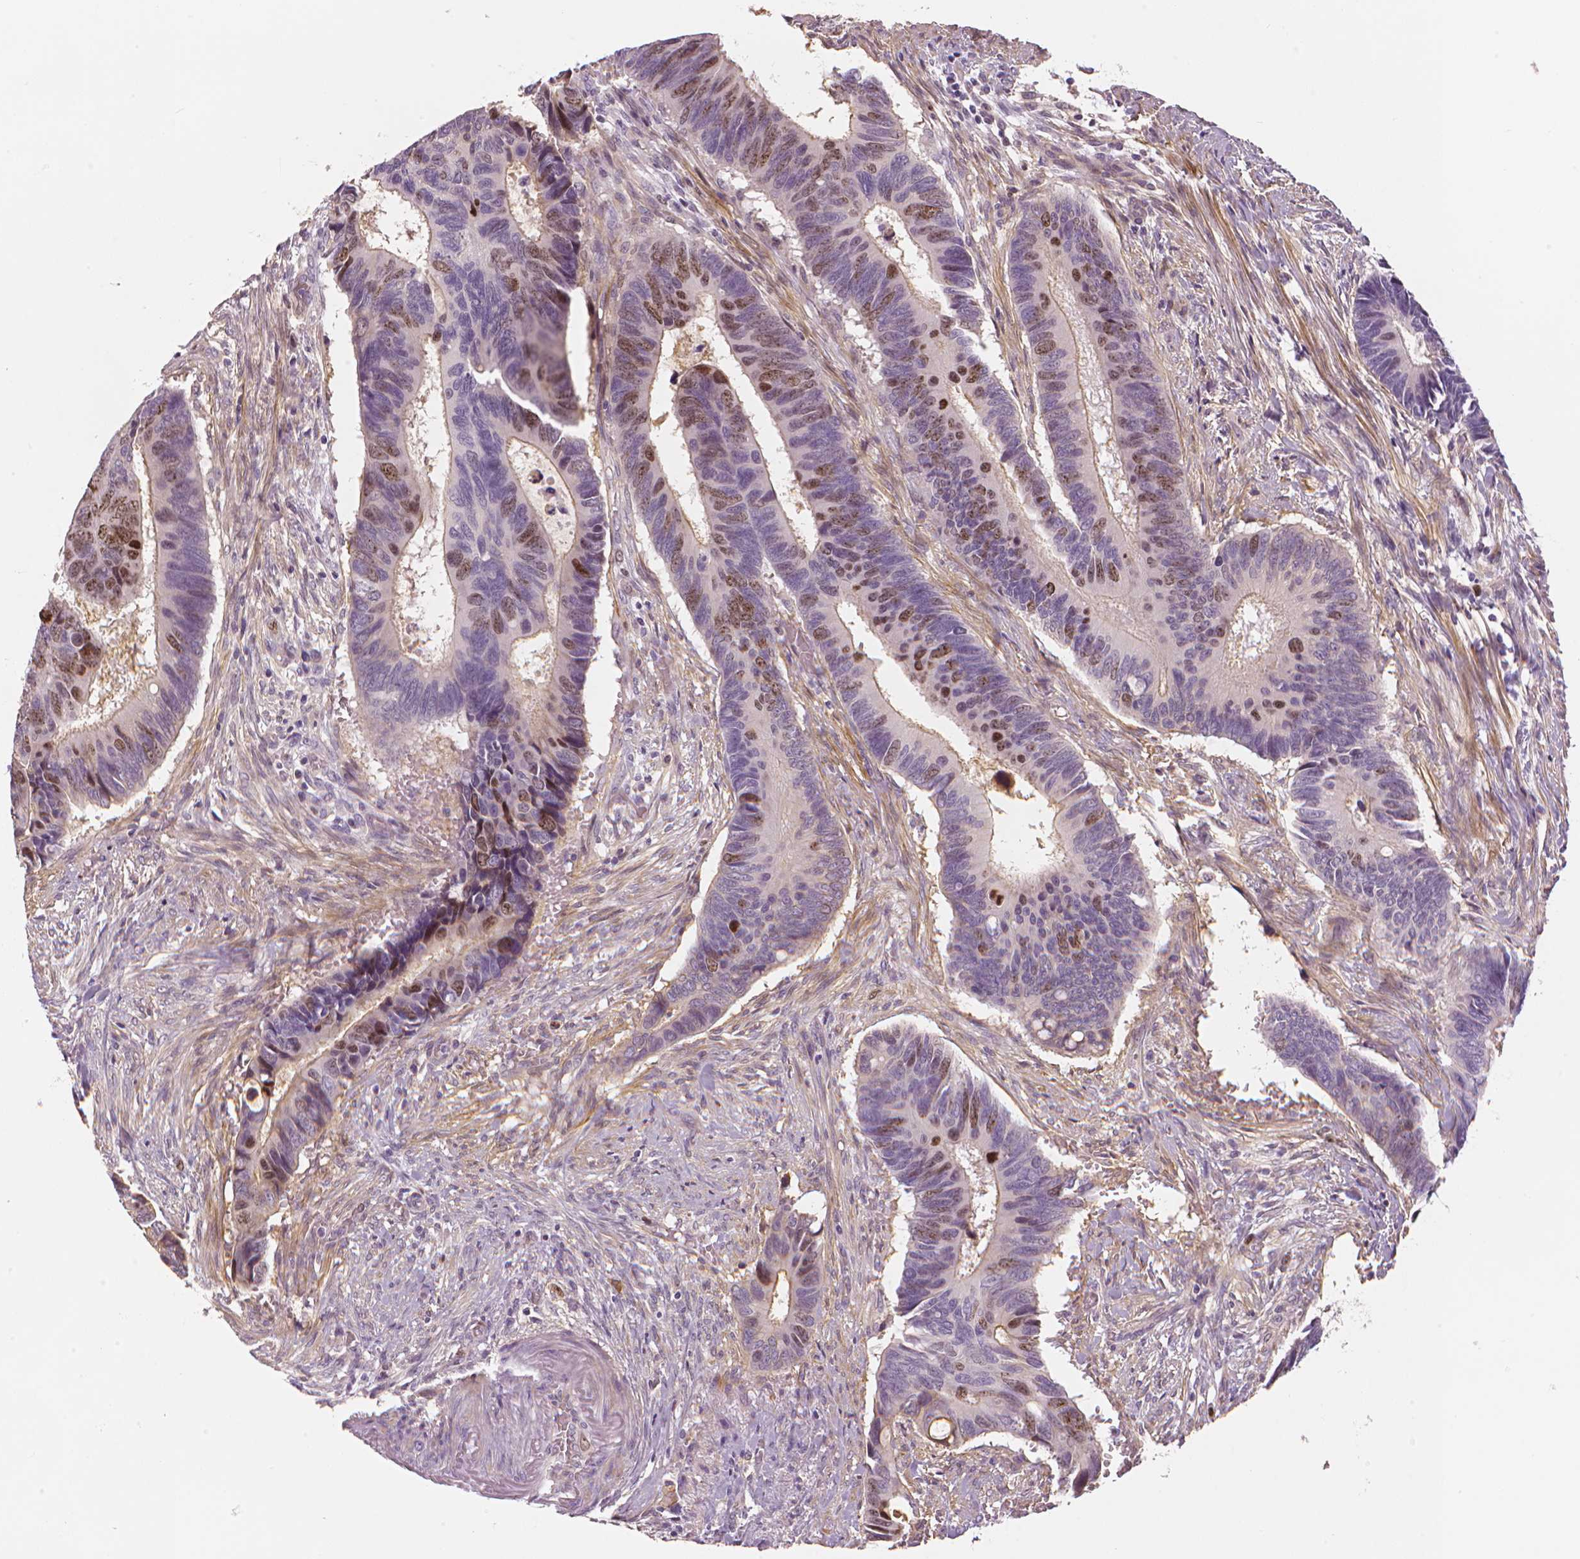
{"staining": {"intensity": "moderate", "quantity": "25%-75%", "location": "nuclear"}, "tissue": "colorectal cancer", "cell_type": "Tumor cells", "image_type": "cancer", "snomed": [{"axis": "morphology", "description": "Adenocarcinoma, NOS"}, {"axis": "topography", "description": "Colon"}], "caption": "Immunohistochemistry (IHC) of adenocarcinoma (colorectal) demonstrates medium levels of moderate nuclear expression in about 25%-75% of tumor cells.", "gene": "MKI67", "patient": {"sex": "male", "age": 49}}